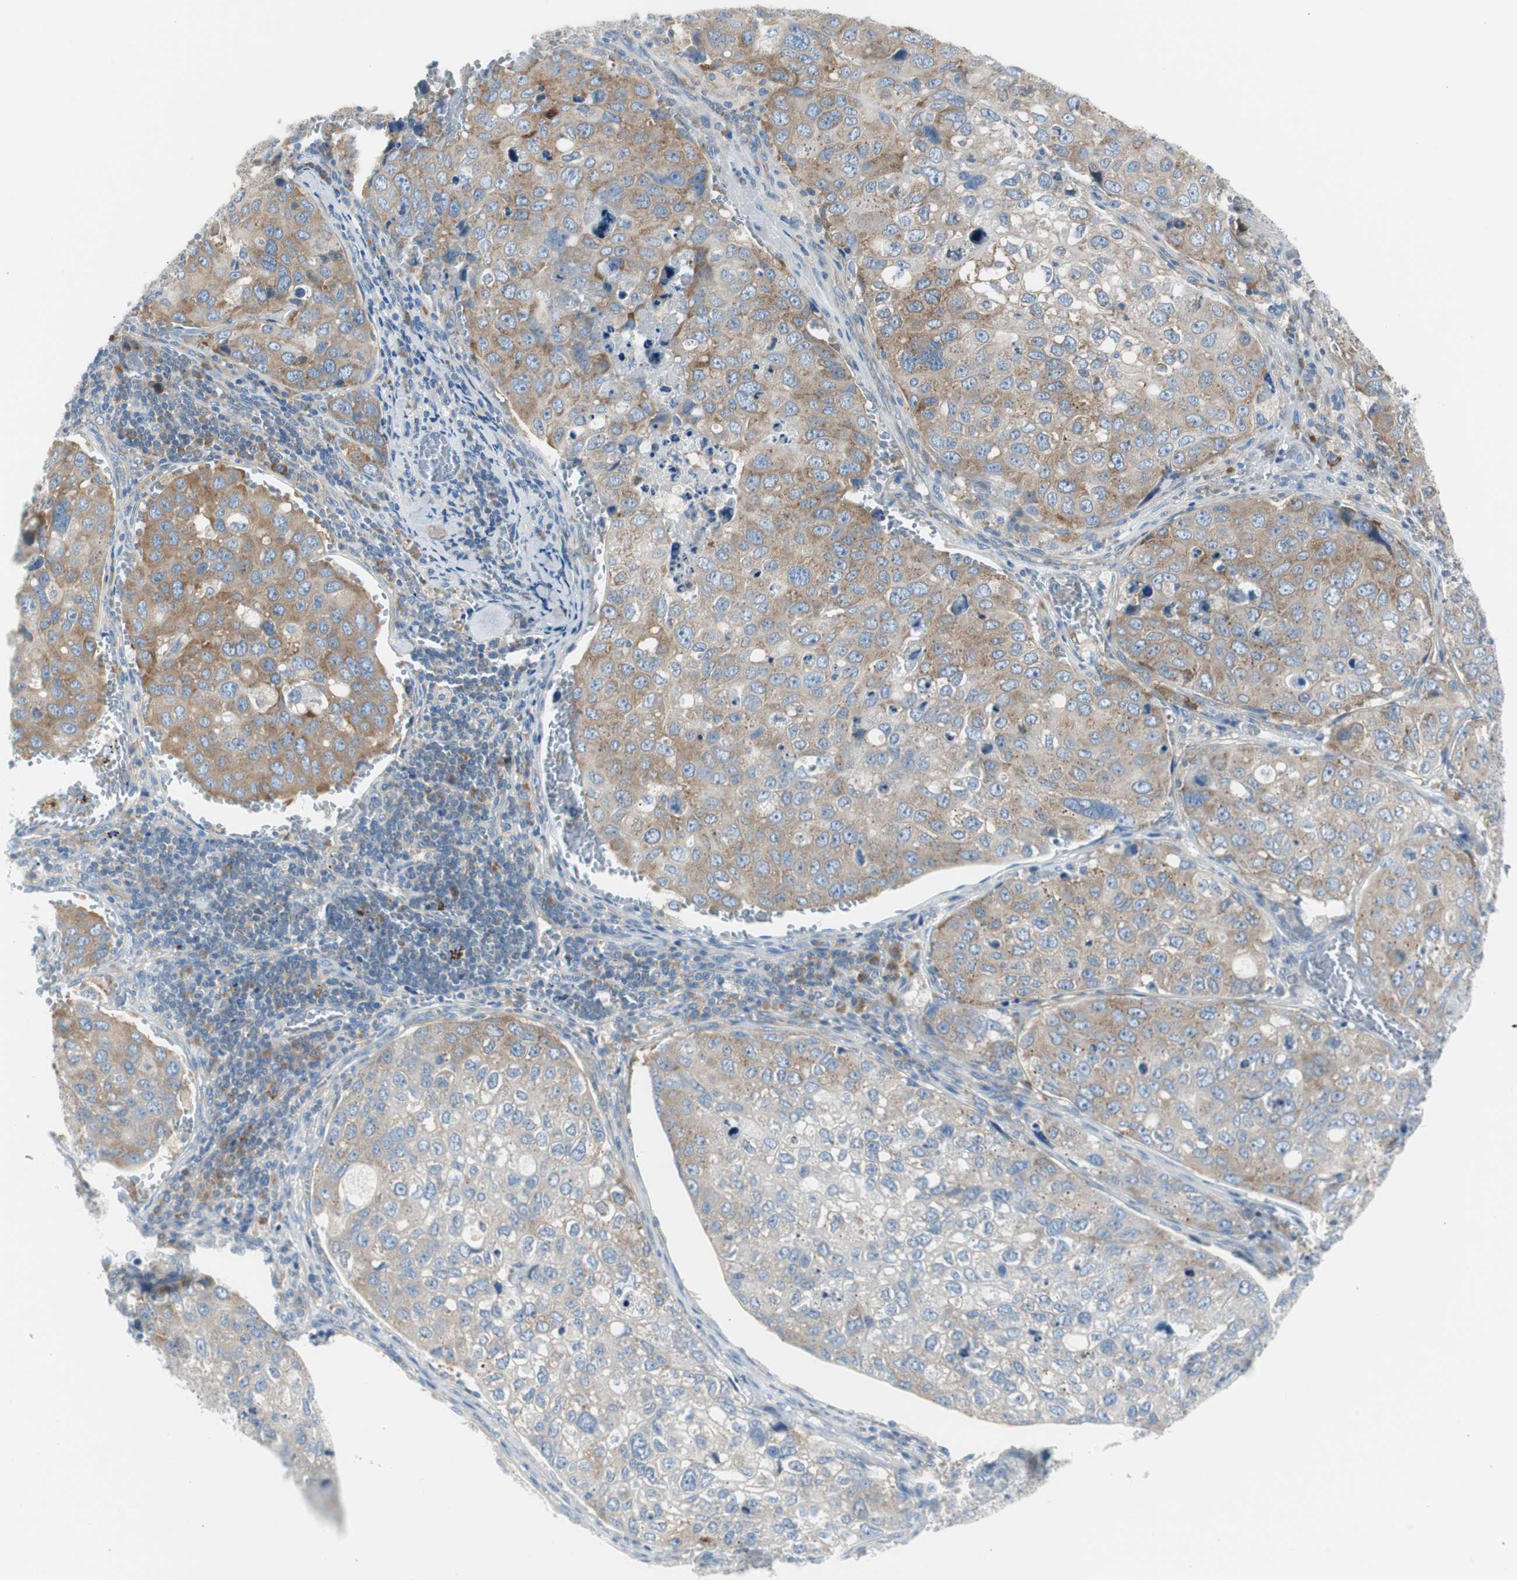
{"staining": {"intensity": "moderate", "quantity": ">75%", "location": "cytoplasmic/membranous"}, "tissue": "urothelial cancer", "cell_type": "Tumor cells", "image_type": "cancer", "snomed": [{"axis": "morphology", "description": "Urothelial carcinoma, High grade"}, {"axis": "topography", "description": "Lymph node"}, {"axis": "topography", "description": "Urinary bladder"}], "caption": "Protein staining by immunohistochemistry (IHC) displays moderate cytoplasmic/membranous positivity in about >75% of tumor cells in urothelial carcinoma (high-grade).", "gene": "RPS12", "patient": {"sex": "male", "age": 51}}